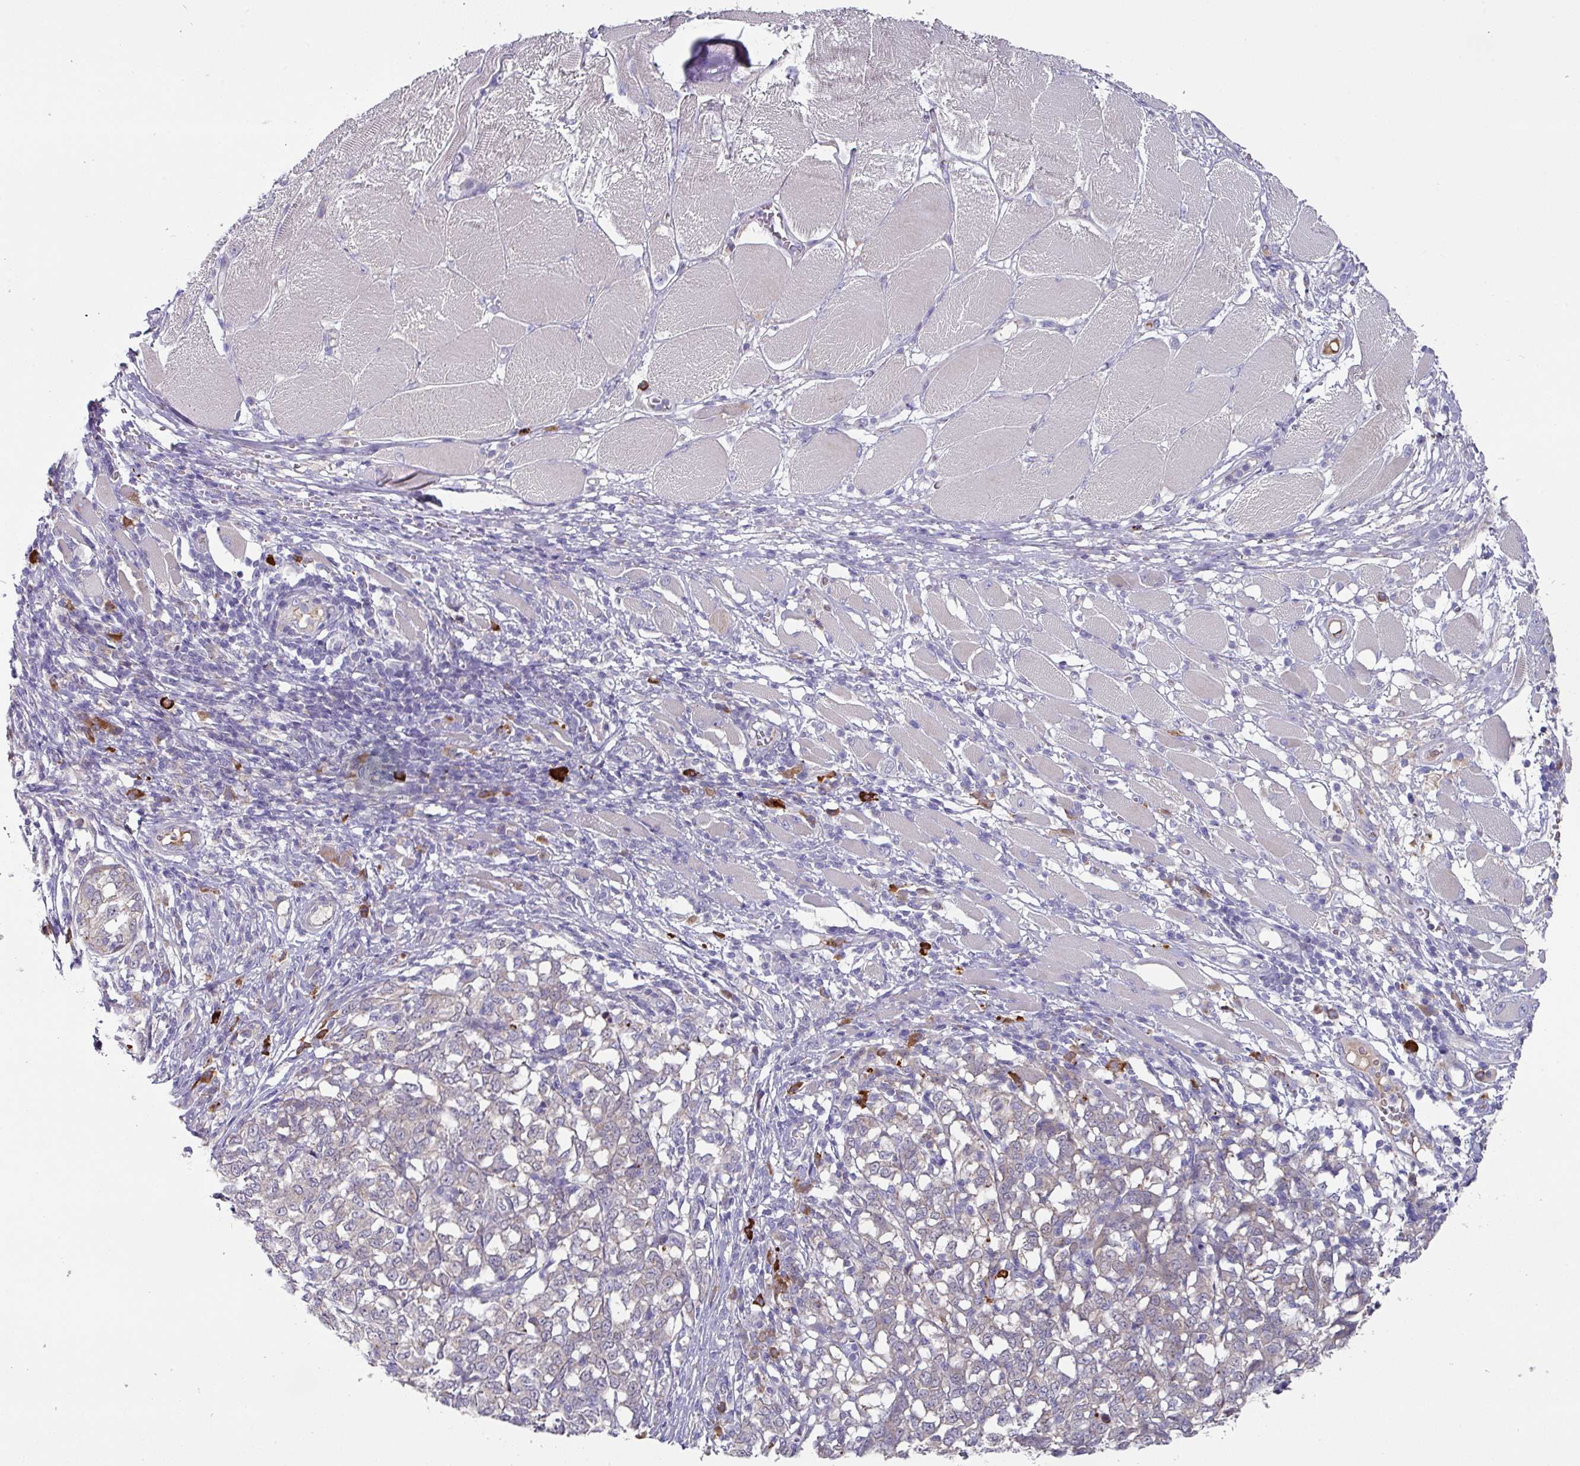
{"staining": {"intensity": "weak", "quantity": "25%-75%", "location": "cytoplasmic/membranous"}, "tissue": "melanoma", "cell_type": "Tumor cells", "image_type": "cancer", "snomed": [{"axis": "morphology", "description": "Malignant melanoma, NOS"}, {"axis": "topography", "description": "Skin"}], "caption": "Immunohistochemistry (IHC) of human melanoma displays low levels of weak cytoplasmic/membranous staining in approximately 25%-75% of tumor cells.", "gene": "IL4R", "patient": {"sex": "female", "age": 72}}